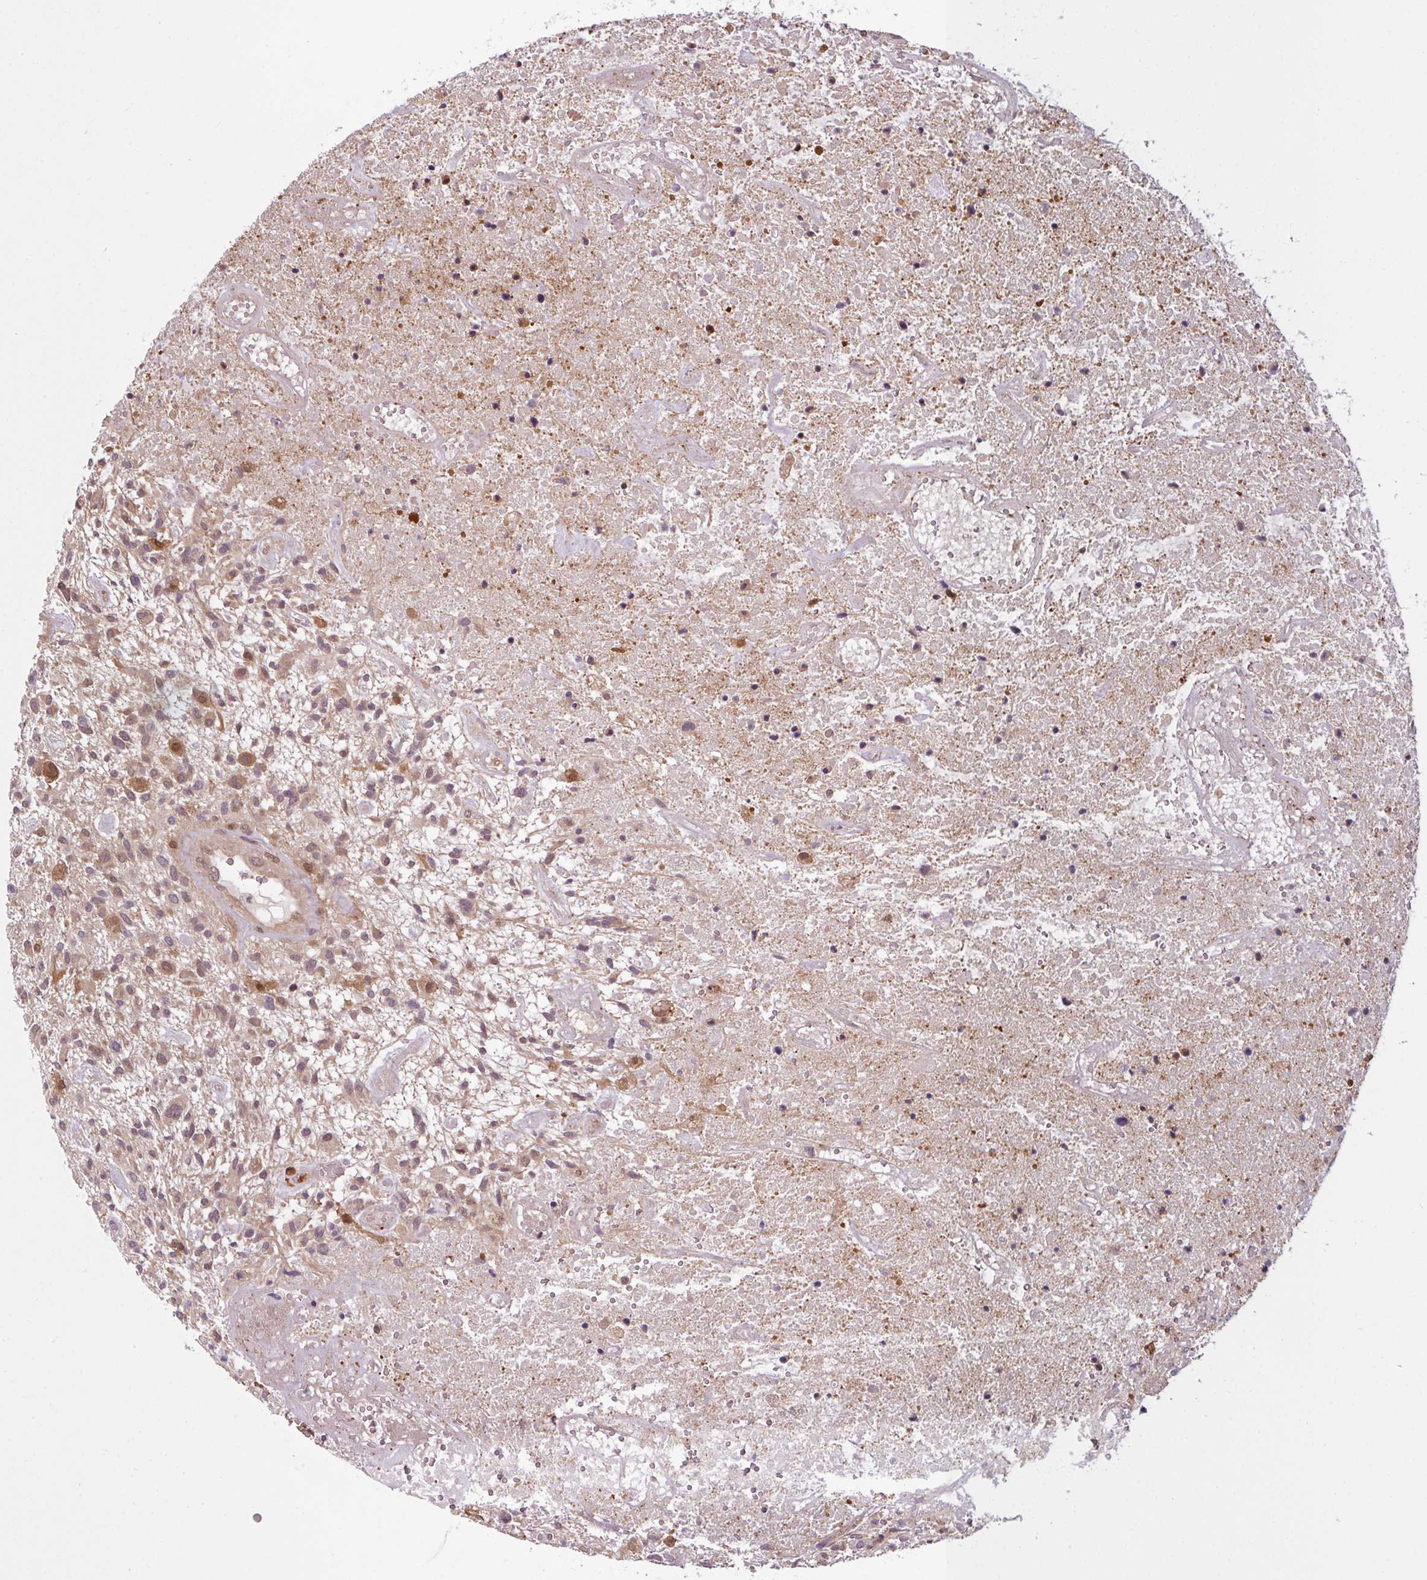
{"staining": {"intensity": "moderate", "quantity": "<25%", "location": "cytoplasmic/membranous"}, "tissue": "glioma", "cell_type": "Tumor cells", "image_type": "cancer", "snomed": [{"axis": "morphology", "description": "Glioma, malignant, High grade"}, {"axis": "topography", "description": "Brain"}], "caption": "DAB (3,3'-diaminobenzidine) immunohistochemical staining of human glioma shows moderate cytoplasmic/membranous protein expression in about <25% of tumor cells.", "gene": "KCTD11", "patient": {"sex": "male", "age": 47}}